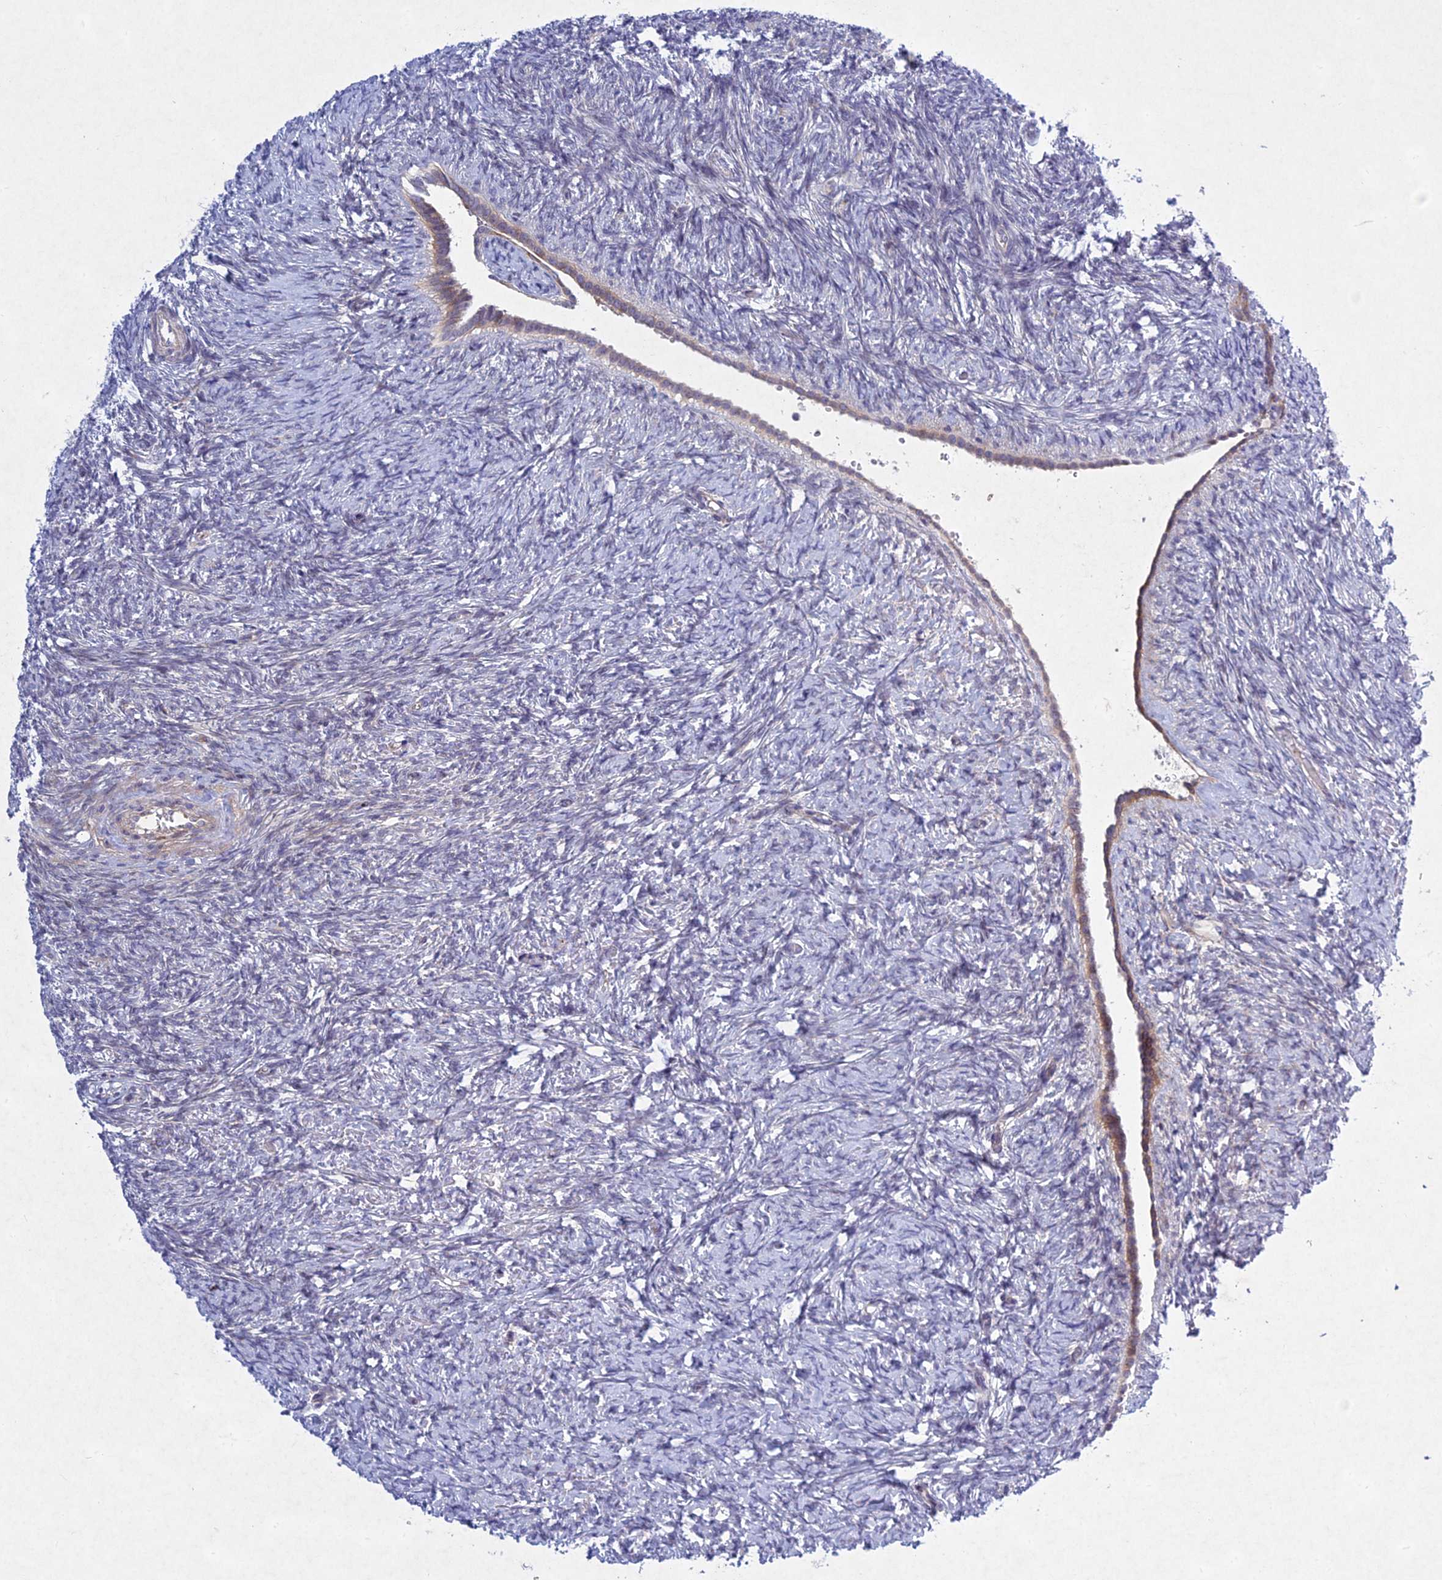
{"staining": {"intensity": "negative", "quantity": "none", "location": "none"}, "tissue": "ovary", "cell_type": "Ovarian stroma cells", "image_type": "normal", "snomed": [{"axis": "morphology", "description": "Normal tissue, NOS"}, {"axis": "topography", "description": "Ovary"}], "caption": "A photomicrograph of ovary stained for a protein displays no brown staining in ovarian stroma cells.", "gene": "PTHLH", "patient": {"sex": "female", "age": 41}}